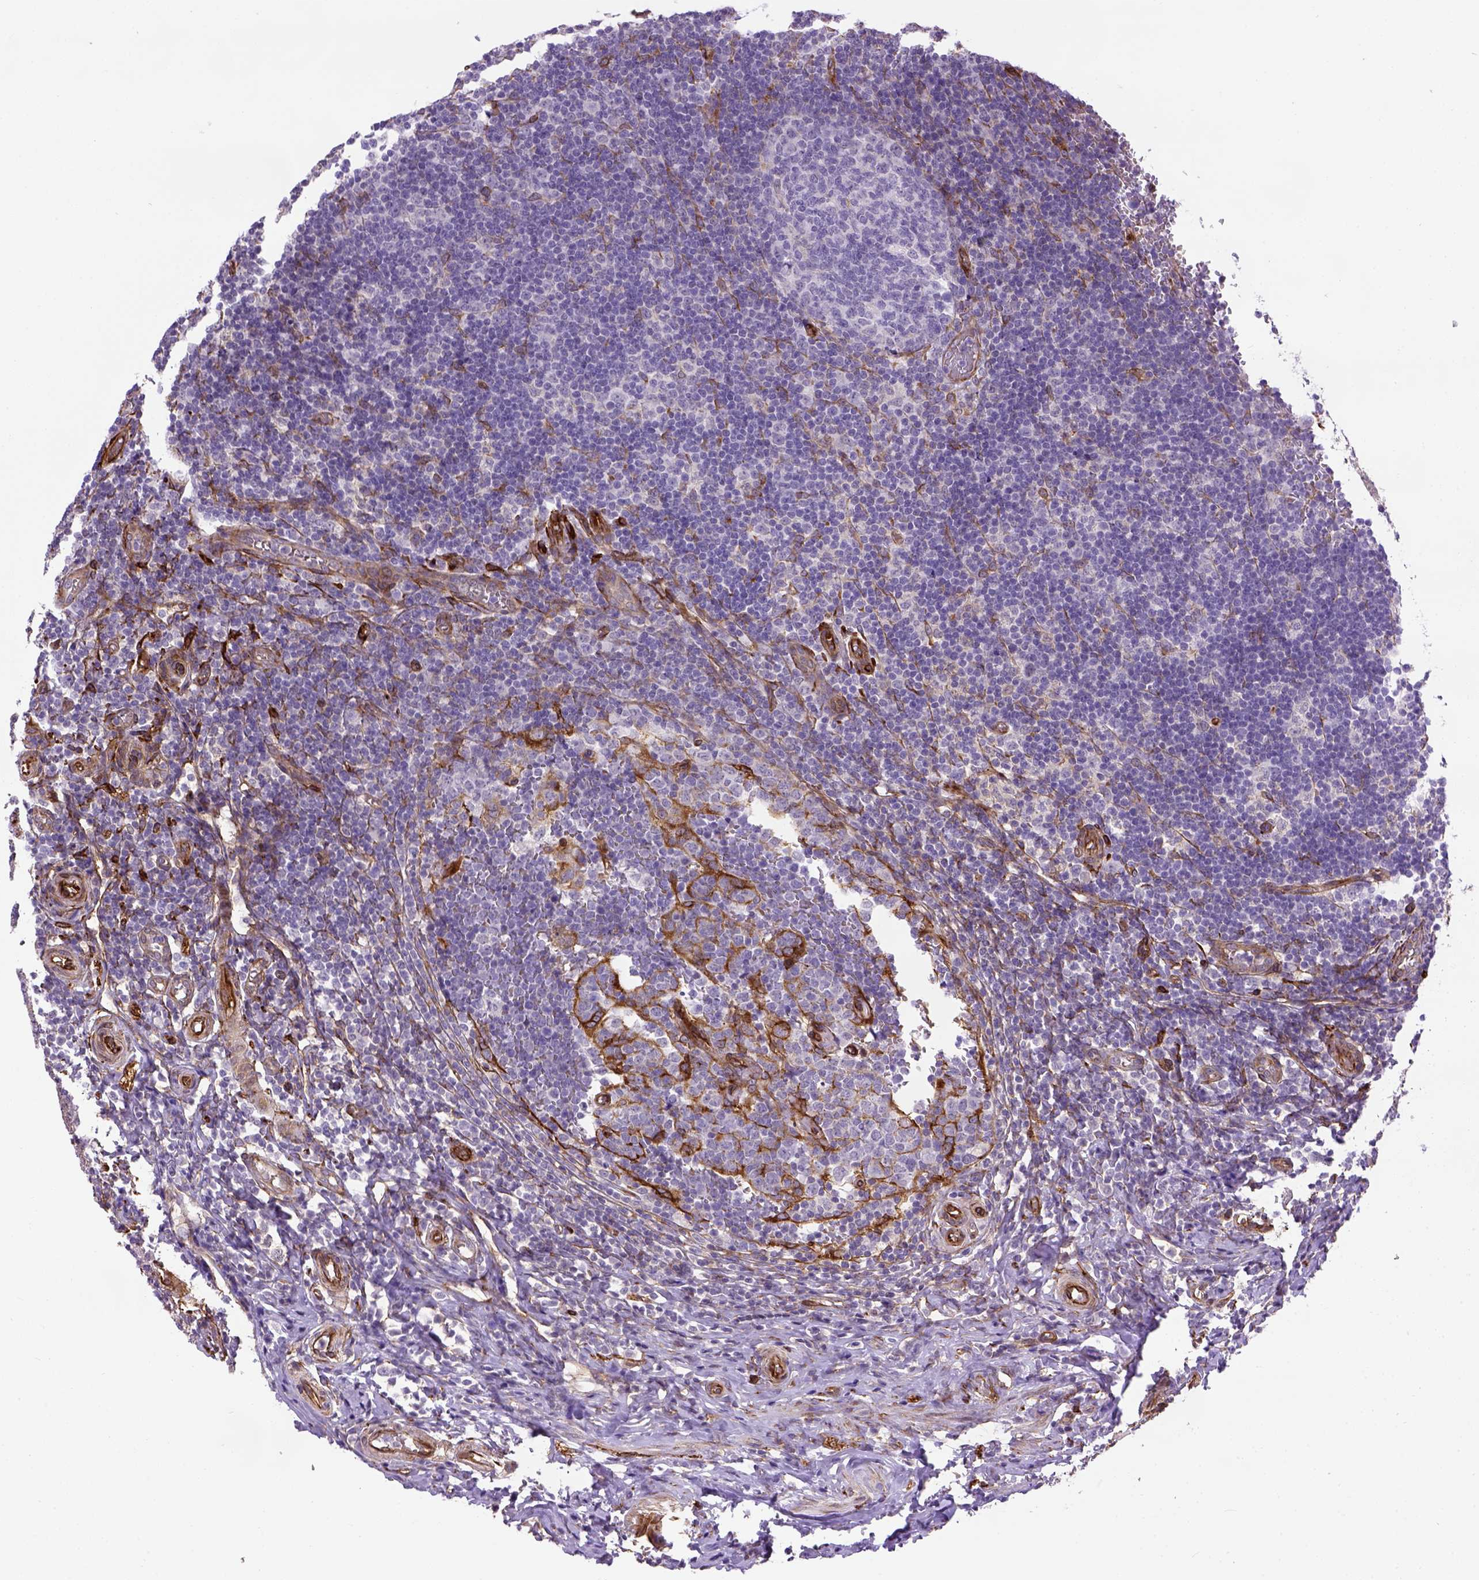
{"staining": {"intensity": "moderate", "quantity": ">75%", "location": "cytoplasmic/membranous"}, "tissue": "appendix", "cell_type": "Glandular cells", "image_type": "normal", "snomed": [{"axis": "morphology", "description": "Normal tissue, NOS"}, {"axis": "topography", "description": "Appendix"}], "caption": "Unremarkable appendix demonstrates moderate cytoplasmic/membranous positivity in approximately >75% of glandular cells, visualized by immunohistochemistry. Nuclei are stained in blue.", "gene": "KAZN", "patient": {"sex": "male", "age": 18}}